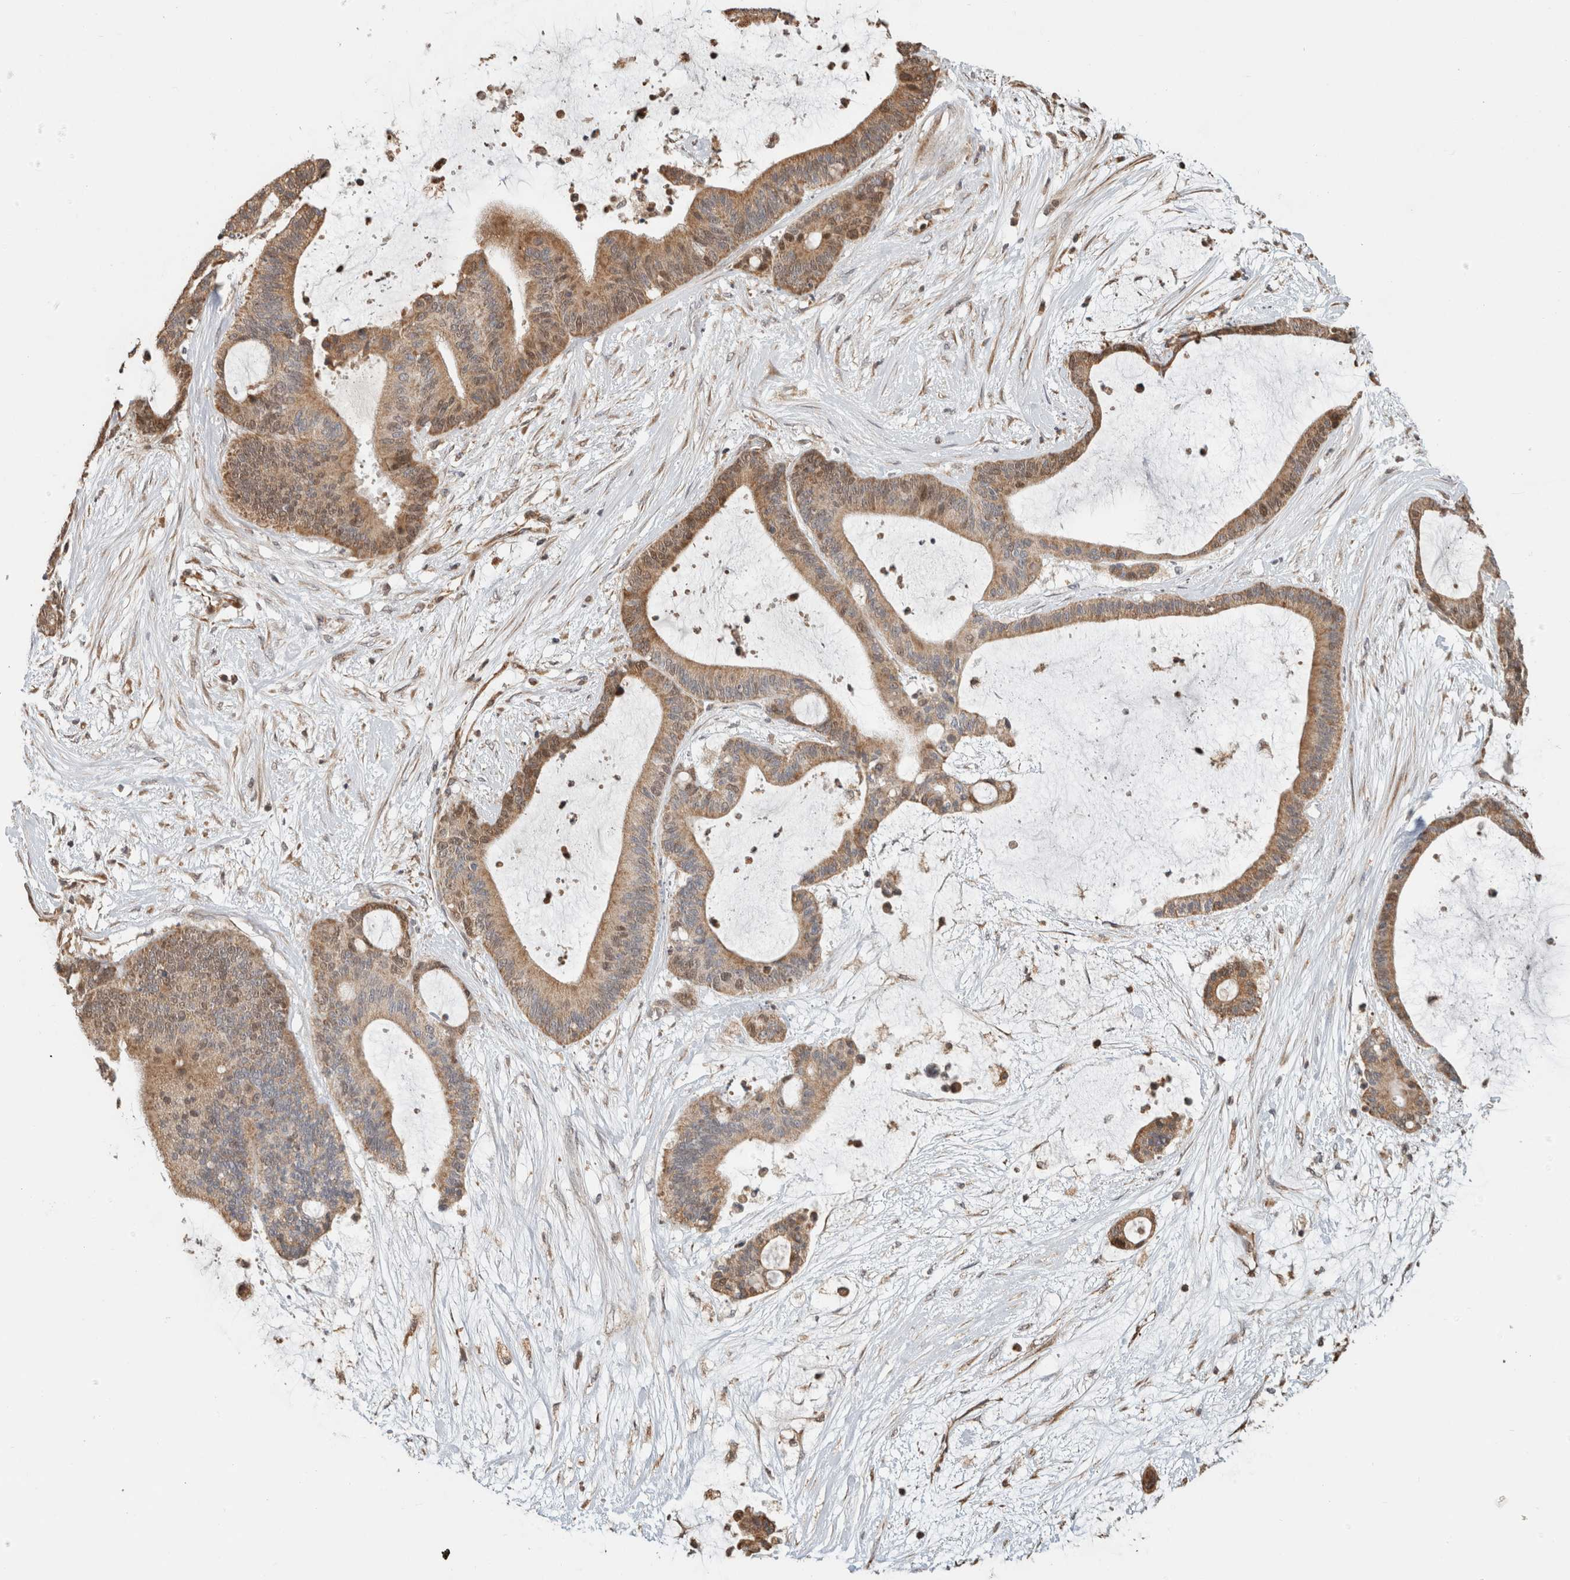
{"staining": {"intensity": "moderate", "quantity": ">75%", "location": "cytoplasmic/membranous"}, "tissue": "liver cancer", "cell_type": "Tumor cells", "image_type": "cancer", "snomed": [{"axis": "morphology", "description": "Cholangiocarcinoma"}, {"axis": "topography", "description": "Liver"}], "caption": "This photomicrograph demonstrates immunohistochemistry staining of human liver cancer (cholangiocarcinoma), with medium moderate cytoplasmic/membranous positivity in about >75% of tumor cells.", "gene": "GINS4", "patient": {"sex": "female", "age": 73}}